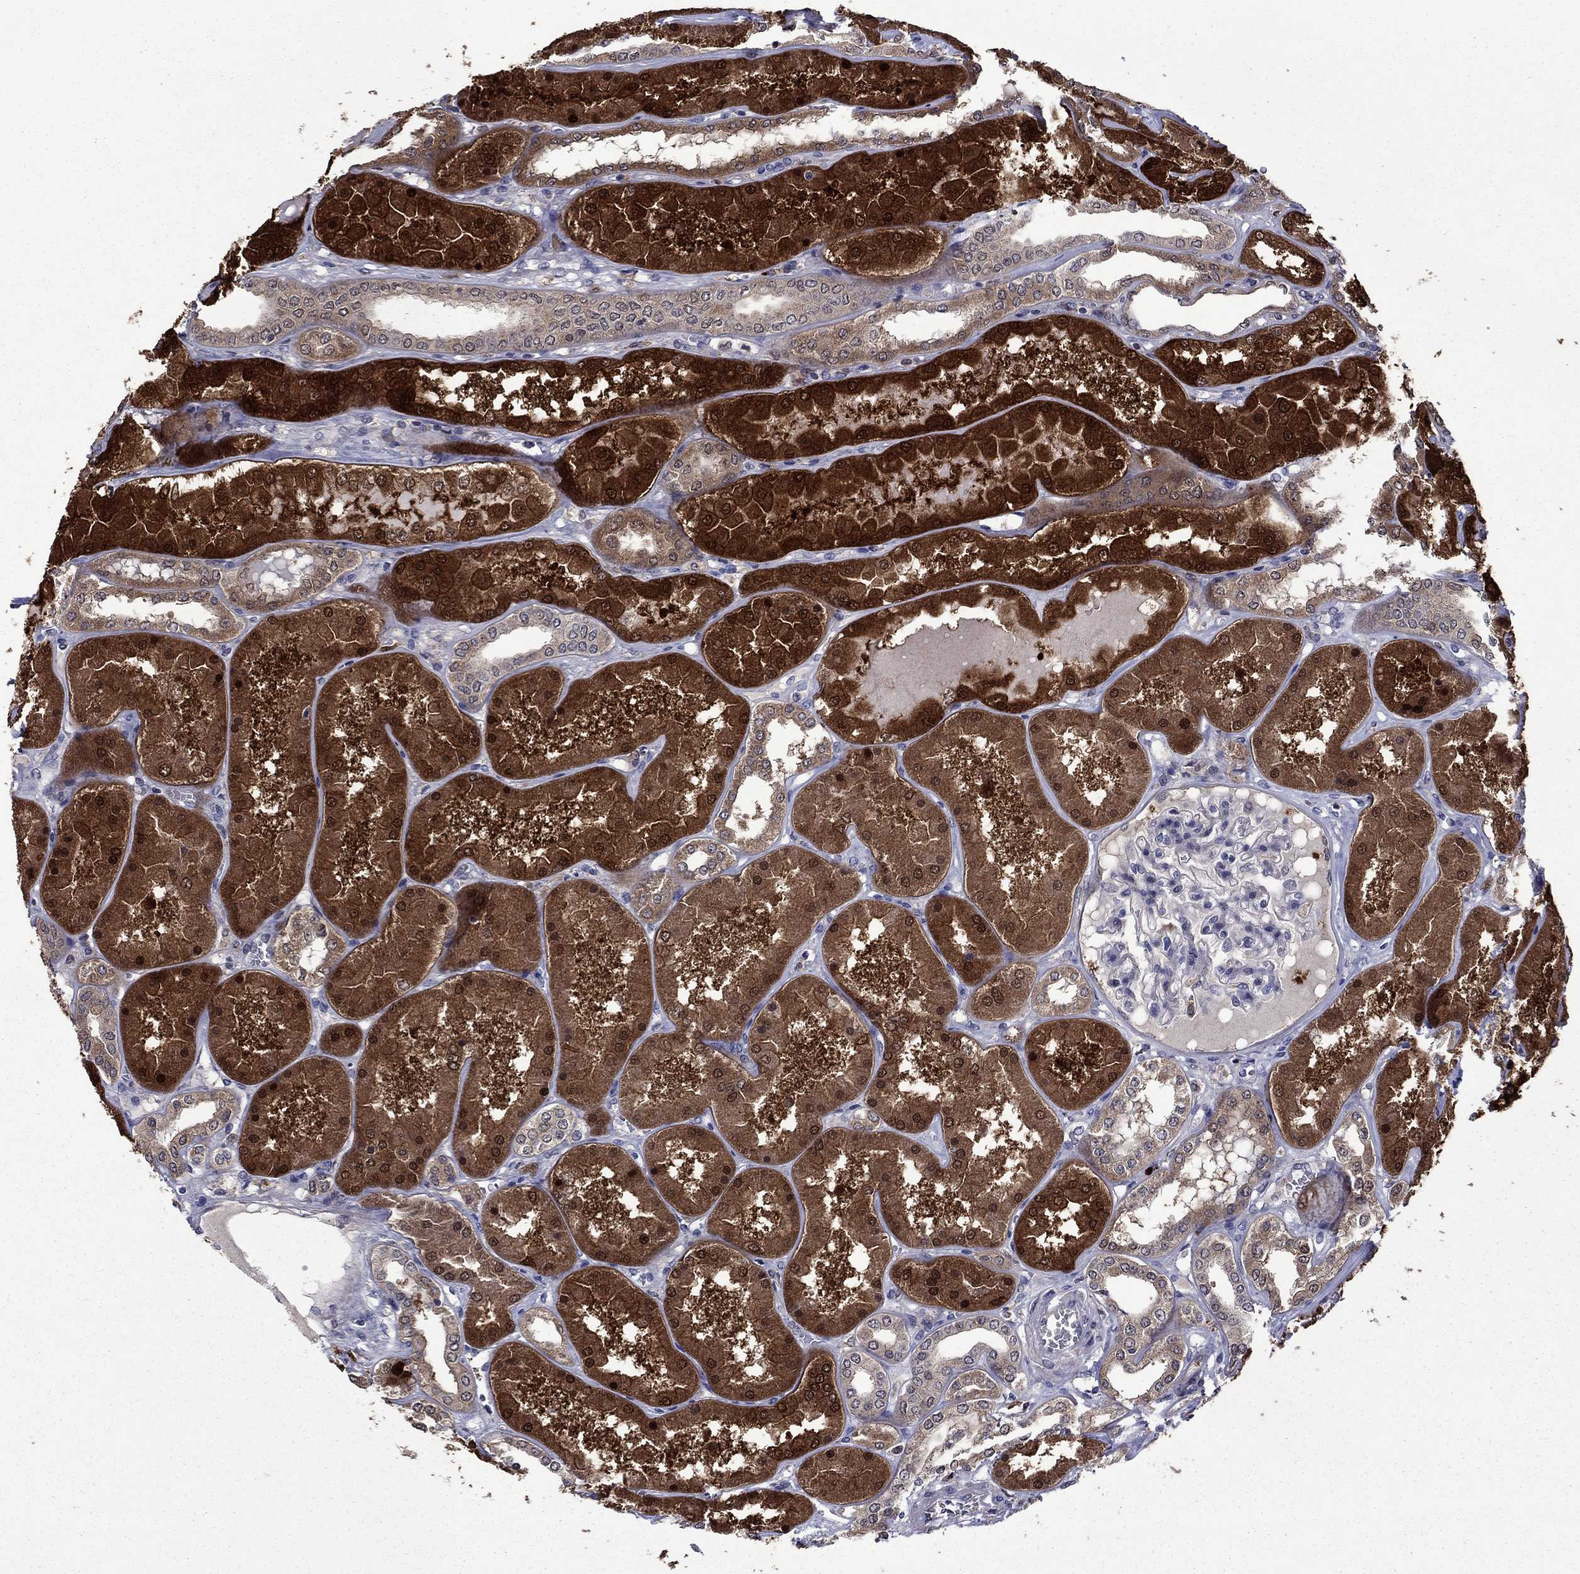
{"staining": {"intensity": "negative", "quantity": "none", "location": "none"}, "tissue": "kidney", "cell_type": "Cells in glomeruli", "image_type": "normal", "snomed": [{"axis": "morphology", "description": "Normal tissue, NOS"}, {"axis": "topography", "description": "Kidney"}], "caption": "This is an immunohistochemistry (IHC) image of normal kidney. There is no positivity in cells in glomeruli.", "gene": "TPMT", "patient": {"sex": "female", "age": 56}}